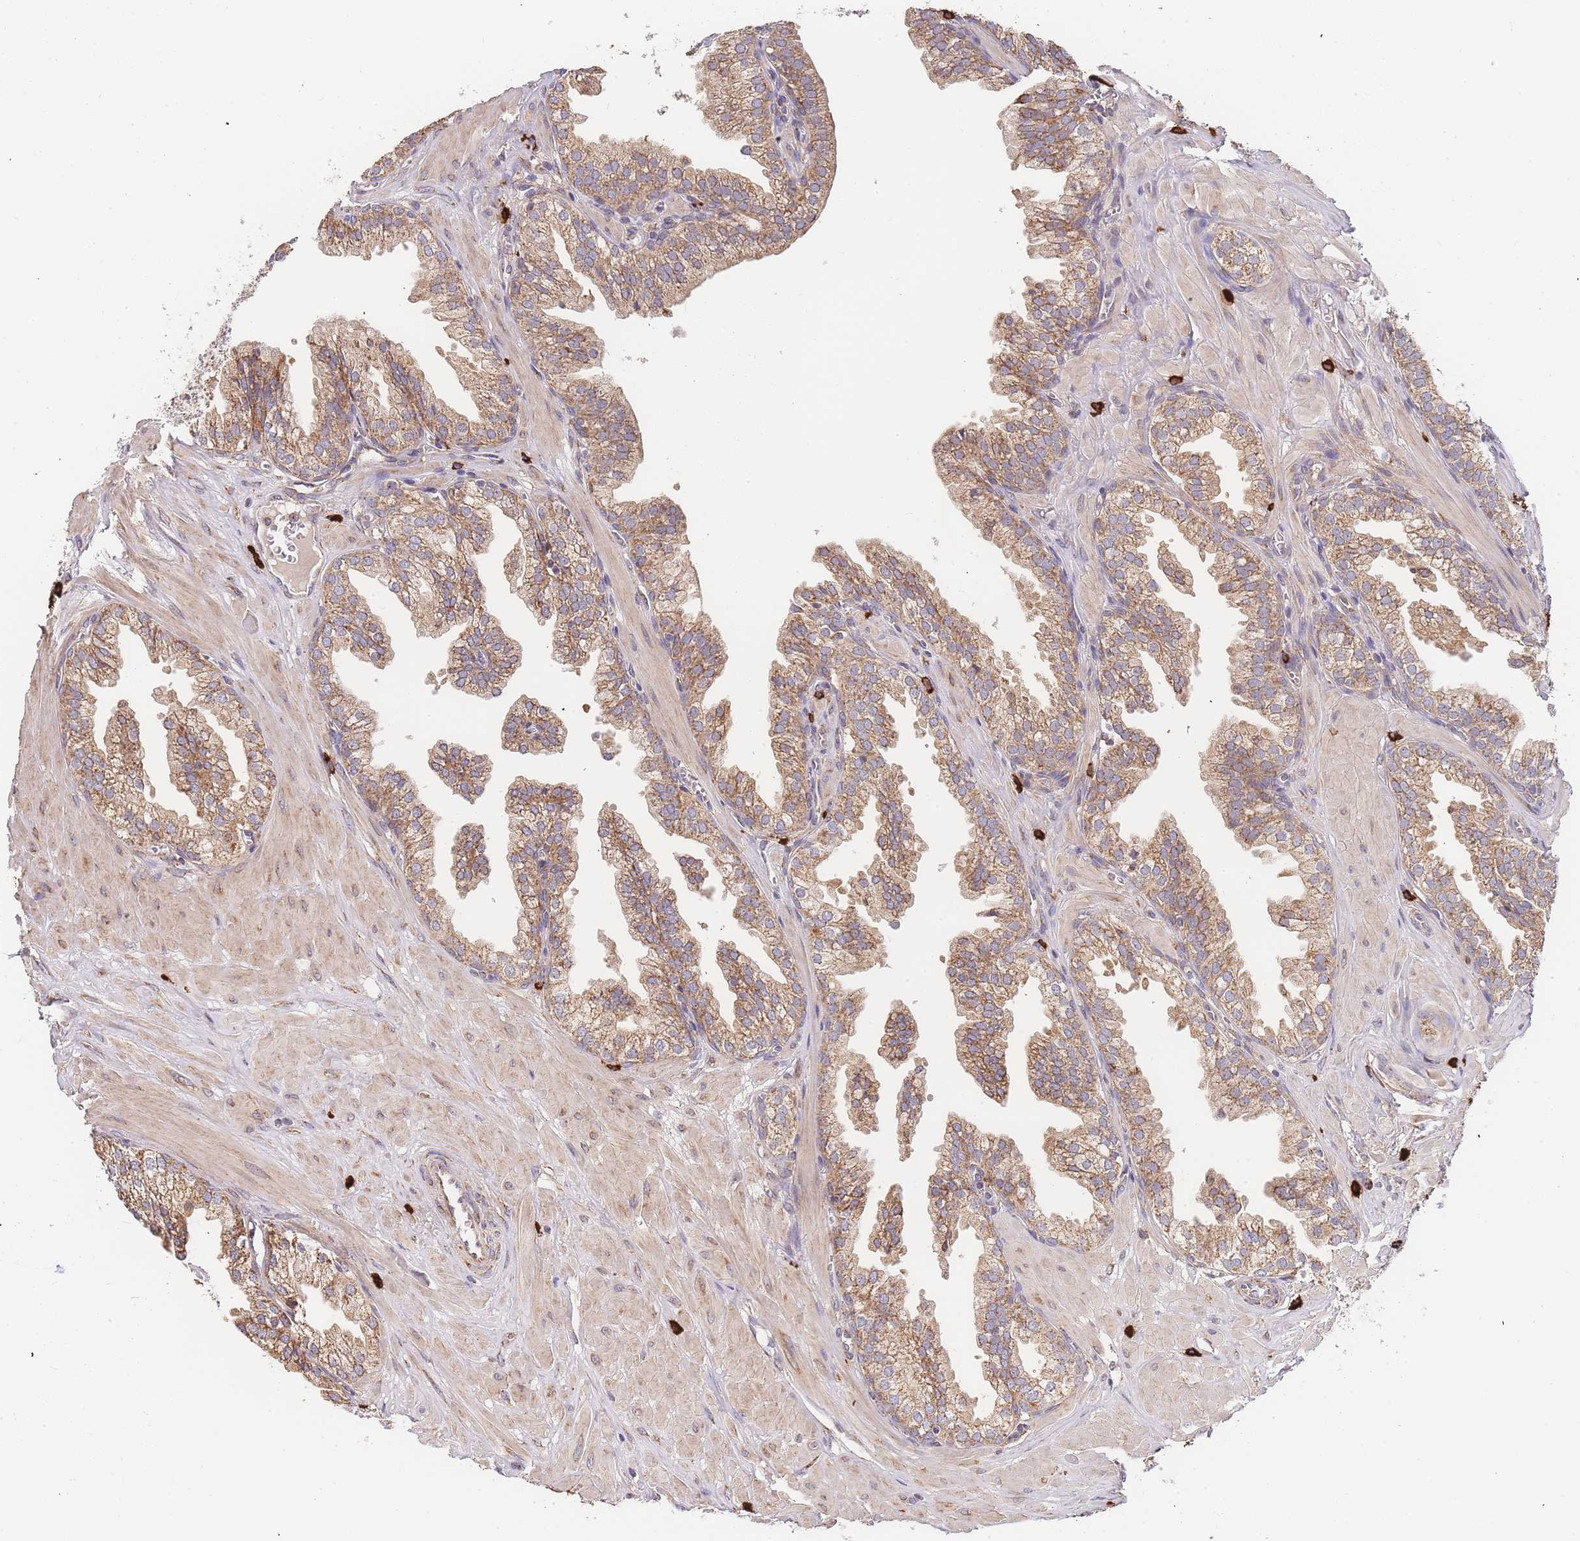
{"staining": {"intensity": "moderate", "quantity": ">75%", "location": "cytoplasmic/membranous"}, "tissue": "prostate", "cell_type": "Glandular cells", "image_type": "normal", "snomed": [{"axis": "morphology", "description": "Normal tissue, NOS"}, {"axis": "topography", "description": "Prostate"}, {"axis": "topography", "description": "Peripheral nerve tissue"}], "caption": "Moderate cytoplasmic/membranous expression is present in approximately >75% of glandular cells in benign prostate.", "gene": "ADCY9", "patient": {"sex": "male", "age": 55}}